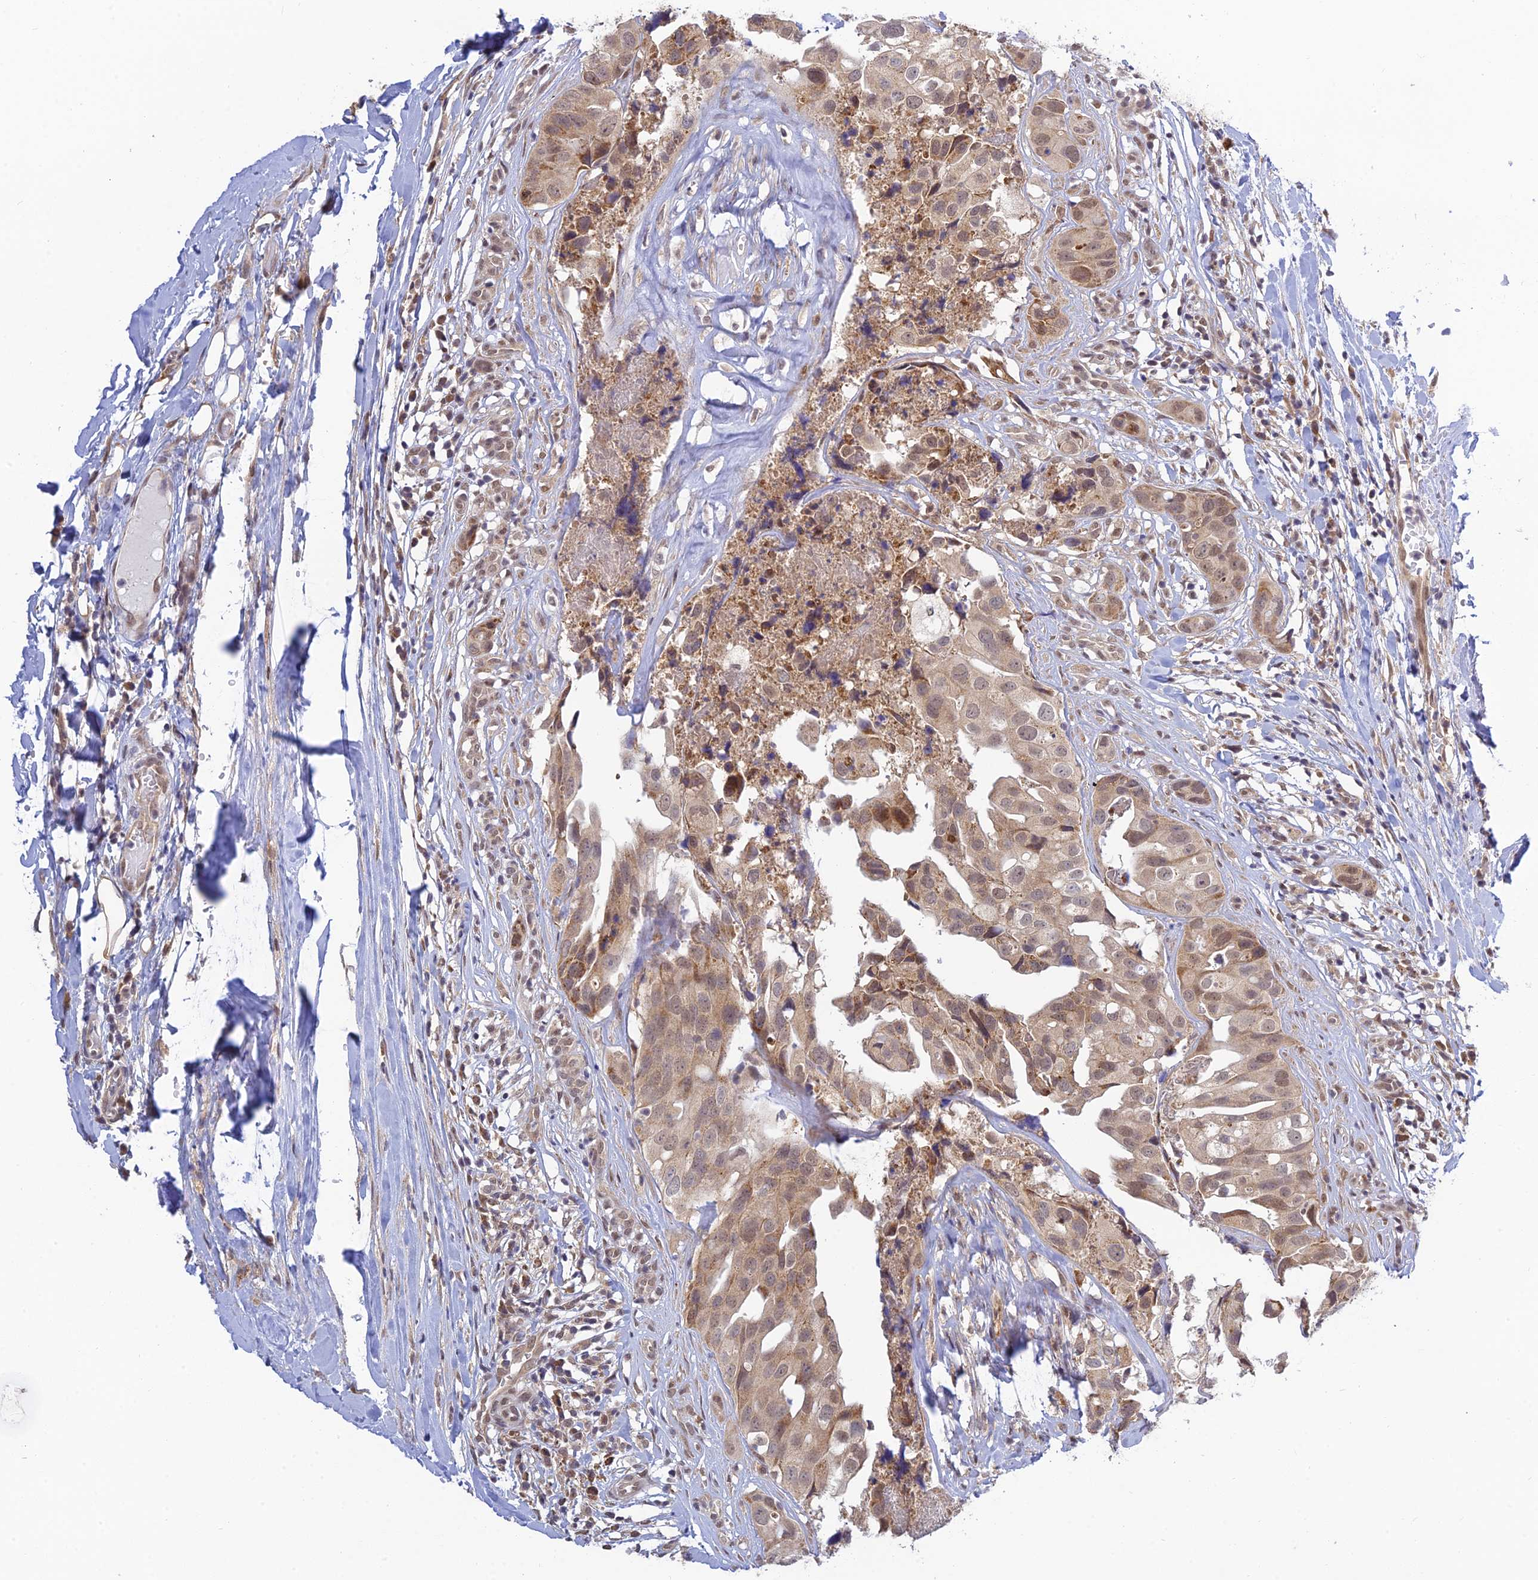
{"staining": {"intensity": "weak", "quantity": ">75%", "location": "cytoplasmic/membranous,nuclear"}, "tissue": "head and neck cancer", "cell_type": "Tumor cells", "image_type": "cancer", "snomed": [{"axis": "morphology", "description": "Adenocarcinoma, NOS"}, {"axis": "morphology", "description": "Adenocarcinoma, metastatic, NOS"}, {"axis": "topography", "description": "Head-Neck"}], "caption": "Protein staining of head and neck cancer tissue shows weak cytoplasmic/membranous and nuclear expression in about >75% of tumor cells.", "gene": "SKIC8", "patient": {"sex": "male", "age": 75}}